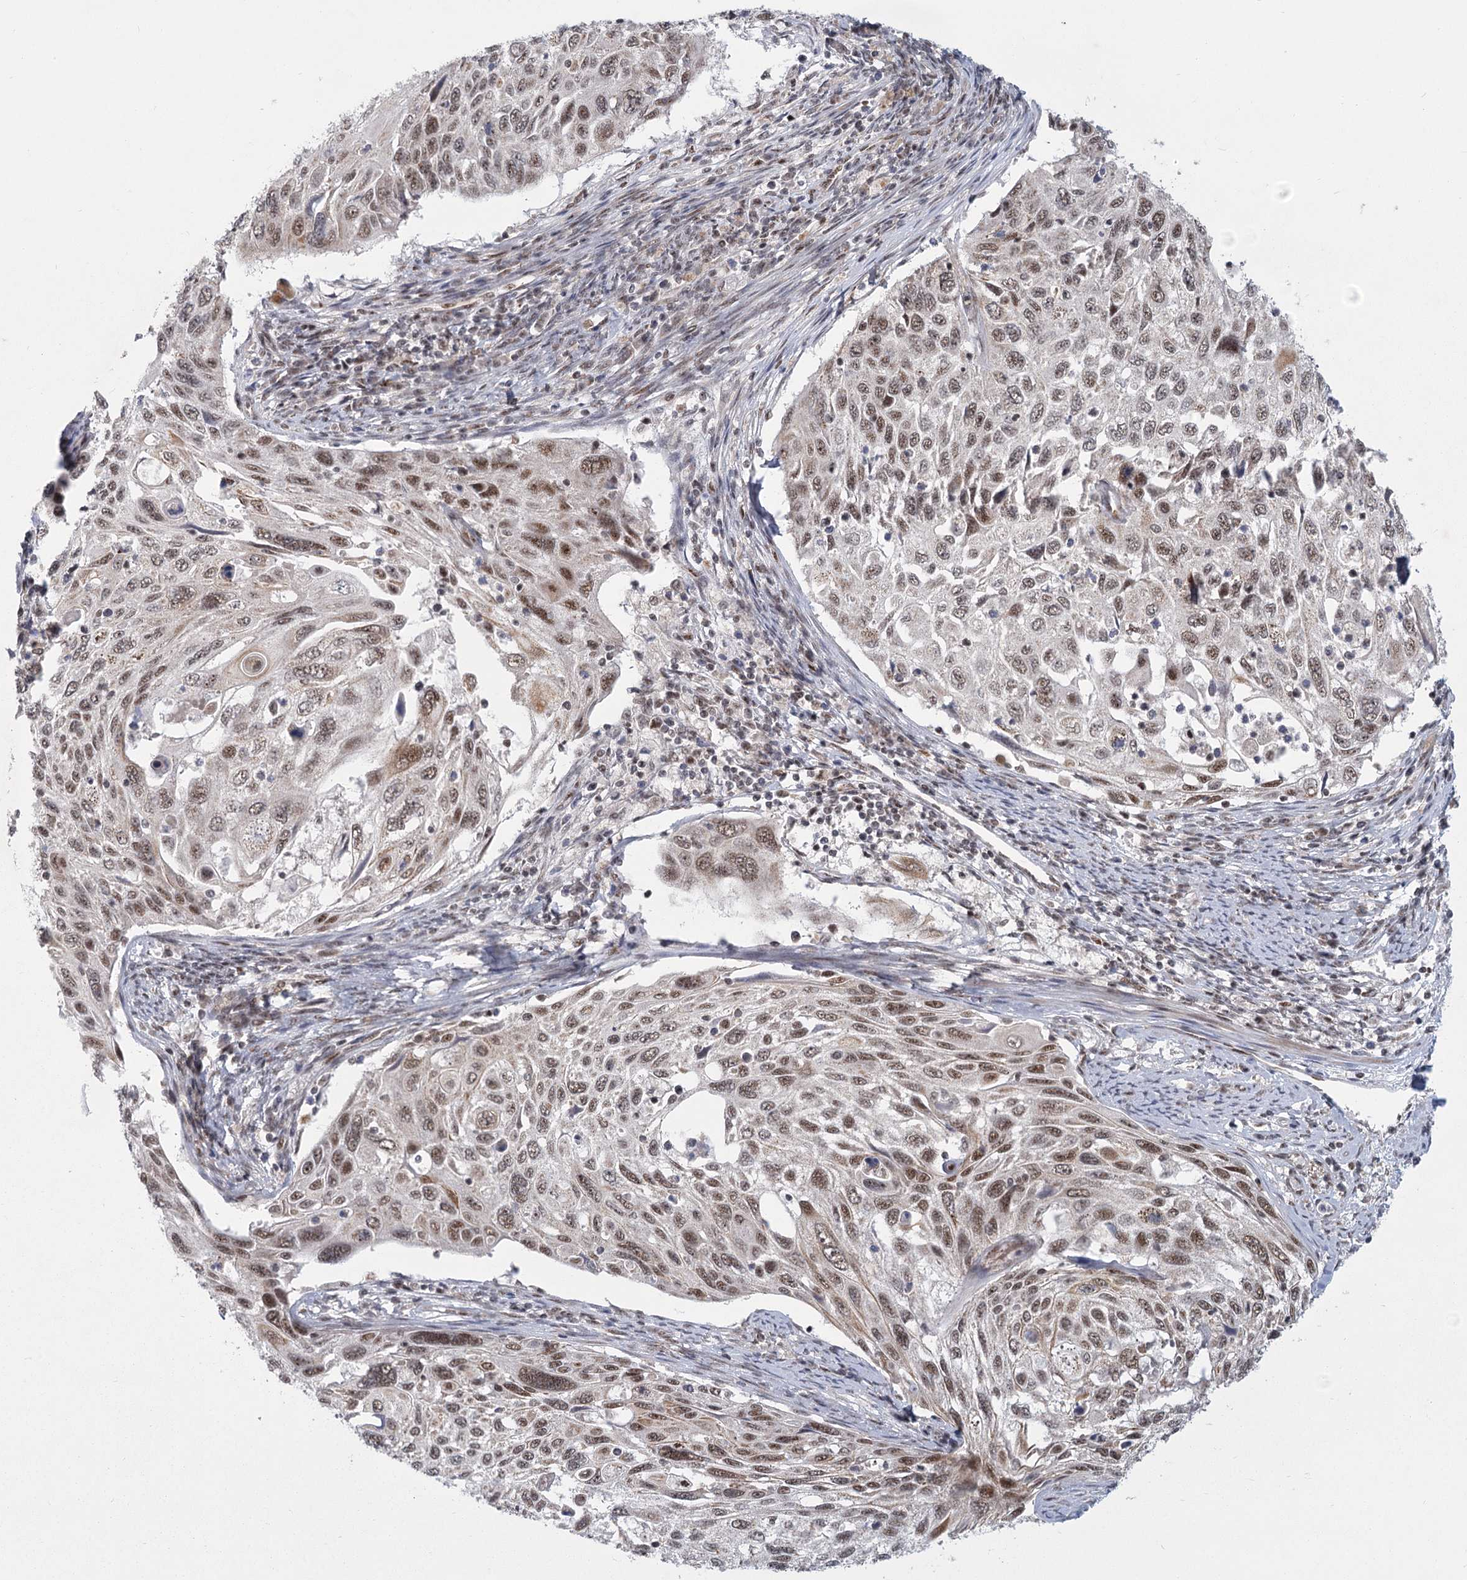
{"staining": {"intensity": "moderate", "quantity": ">75%", "location": "nuclear"}, "tissue": "cervical cancer", "cell_type": "Tumor cells", "image_type": "cancer", "snomed": [{"axis": "morphology", "description": "Squamous cell carcinoma, NOS"}, {"axis": "topography", "description": "Cervix"}], "caption": "High-power microscopy captured an immunohistochemistry image of cervical cancer (squamous cell carcinoma), revealing moderate nuclear positivity in approximately >75% of tumor cells.", "gene": "CIB4", "patient": {"sex": "female", "age": 70}}